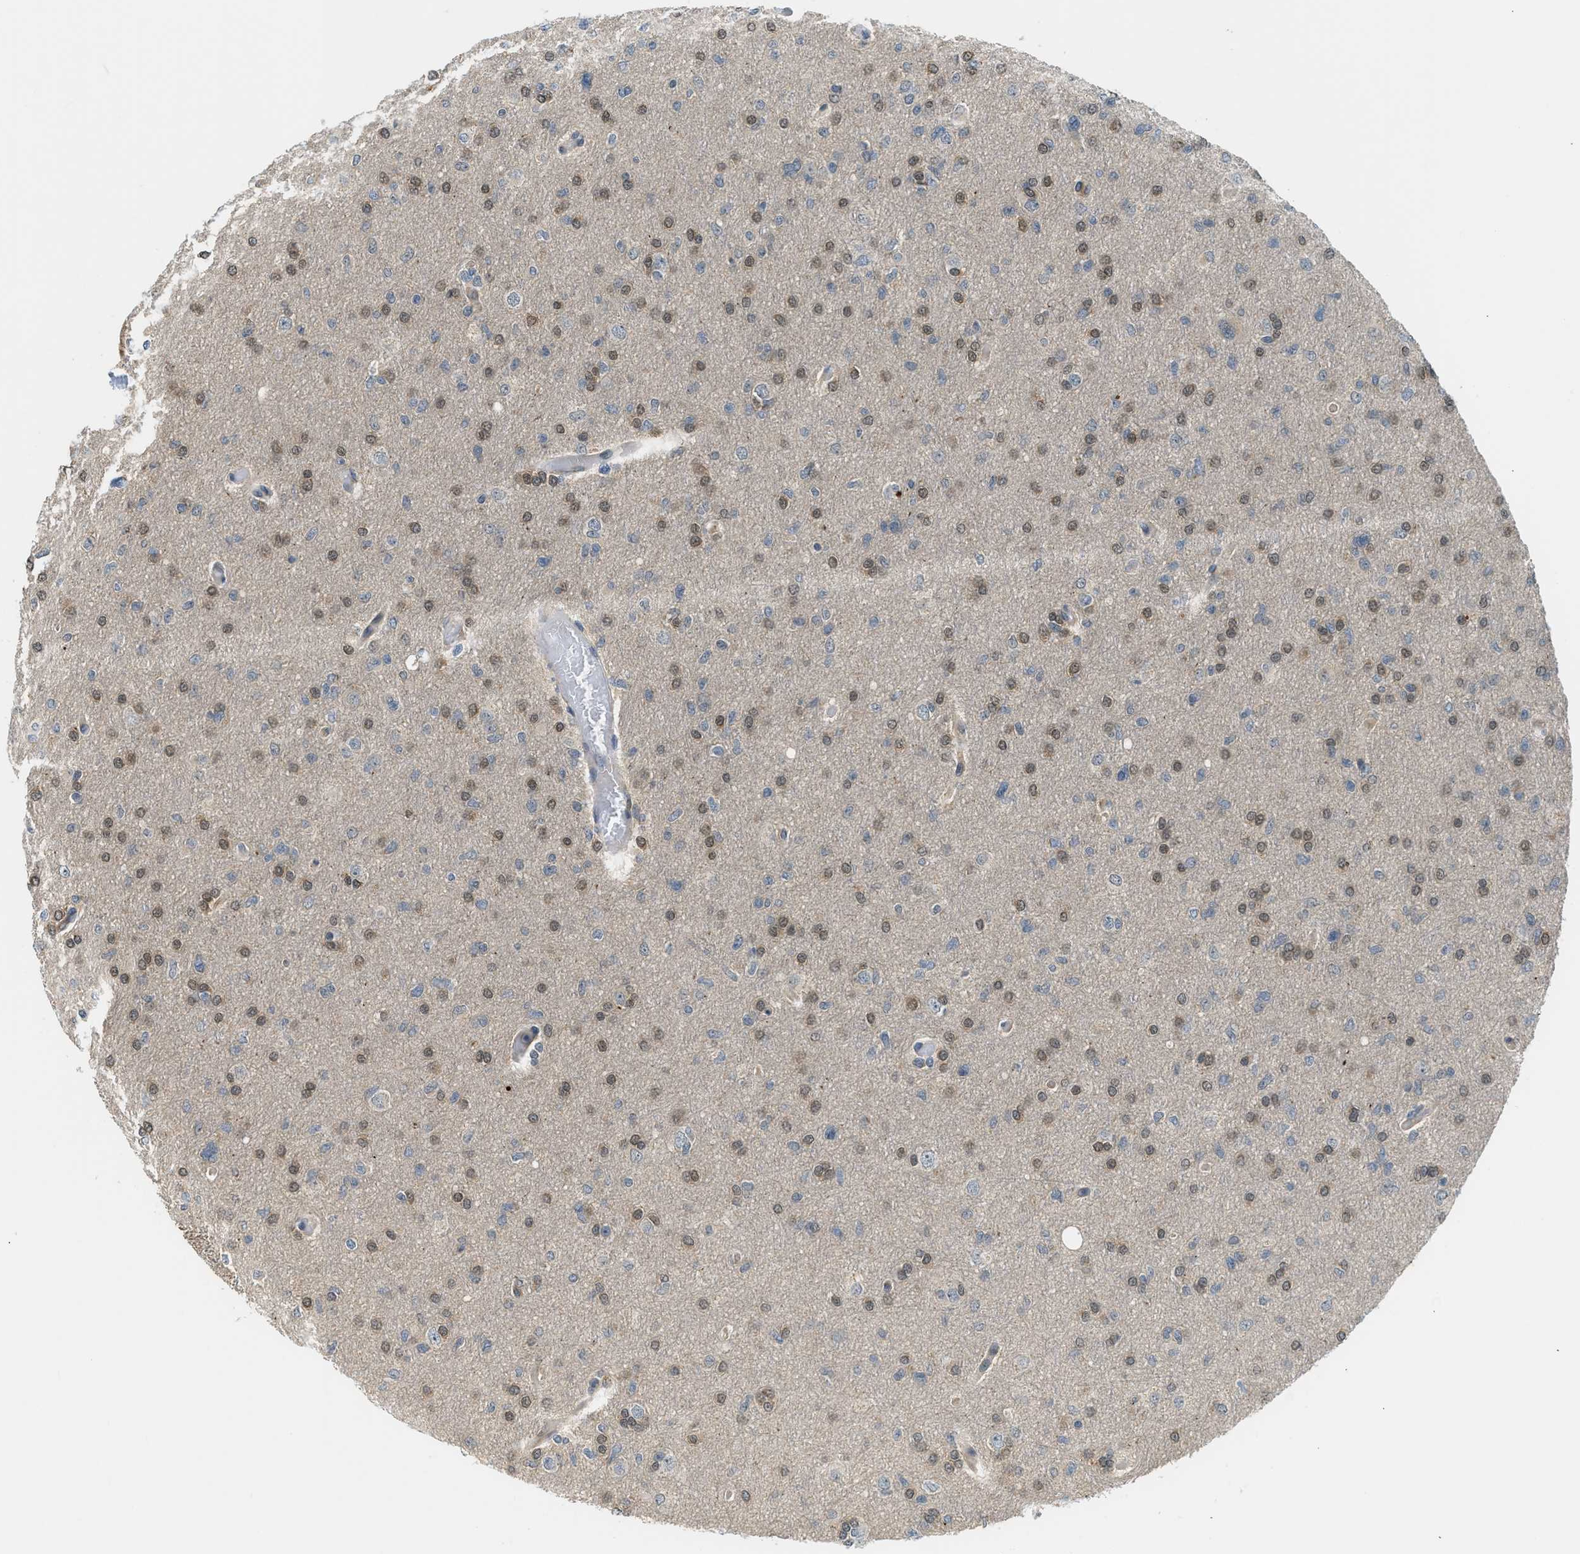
{"staining": {"intensity": "weak", "quantity": ">75%", "location": "cytoplasmic/membranous,nuclear"}, "tissue": "glioma", "cell_type": "Tumor cells", "image_type": "cancer", "snomed": [{"axis": "morphology", "description": "Glioma, malignant, High grade"}, {"axis": "topography", "description": "Cerebral cortex"}], "caption": "This image displays IHC staining of human glioma, with low weak cytoplasmic/membranous and nuclear staining in approximately >75% of tumor cells.", "gene": "CBLB", "patient": {"sex": "female", "age": 36}}